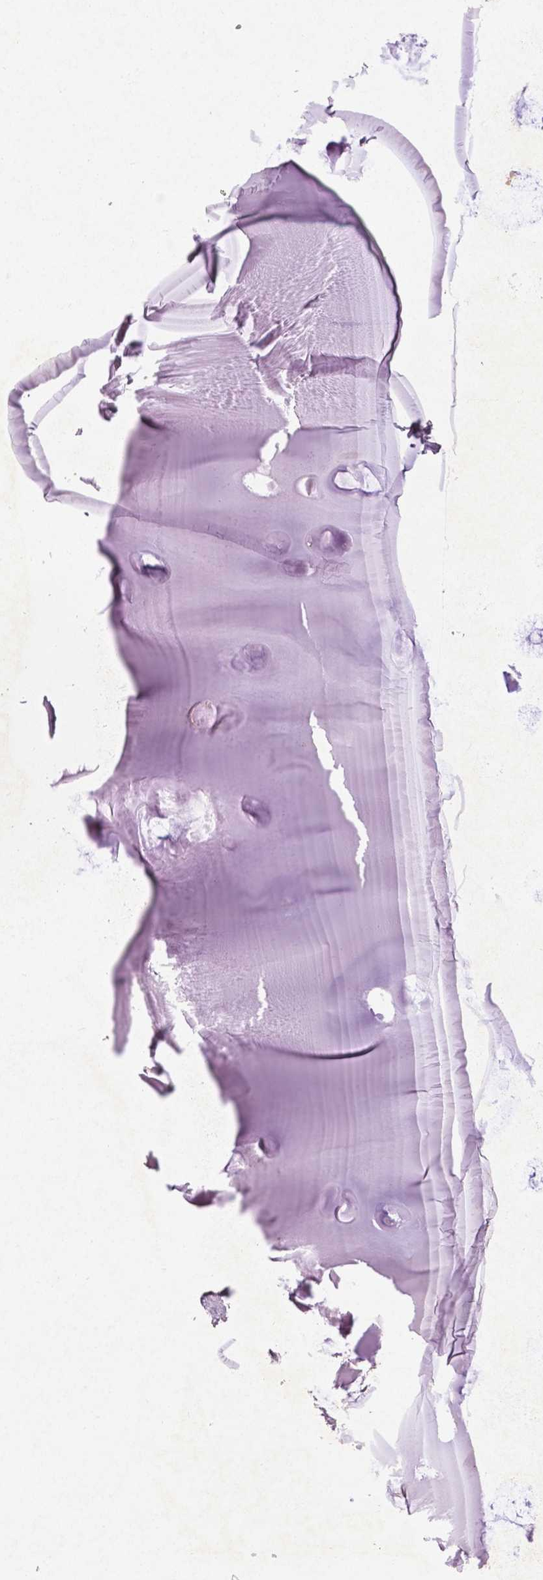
{"staining": {"intensity": "negative", "quantity": "none", "location": "none"}, "tissue": "soft tissue", "cell_type": "Chondrocytes", "image_type": "normal", "snomed": [{"axis": "morphology", "description": "Normal tissue, NOS"}, {"axis": "morphology", "description": "Squamous cell carcinoma, NOS"}, {"axis": "topography", "description": "Cartilage tissue"}, {"axis": "topography", "description": "Head-Neck"}], "caption": "Protein analysis of normal soft tissue shows no significant expression in chondrocytes.", "gene": "WWTR1", "patient": {"sex": "male", "age": 57}}